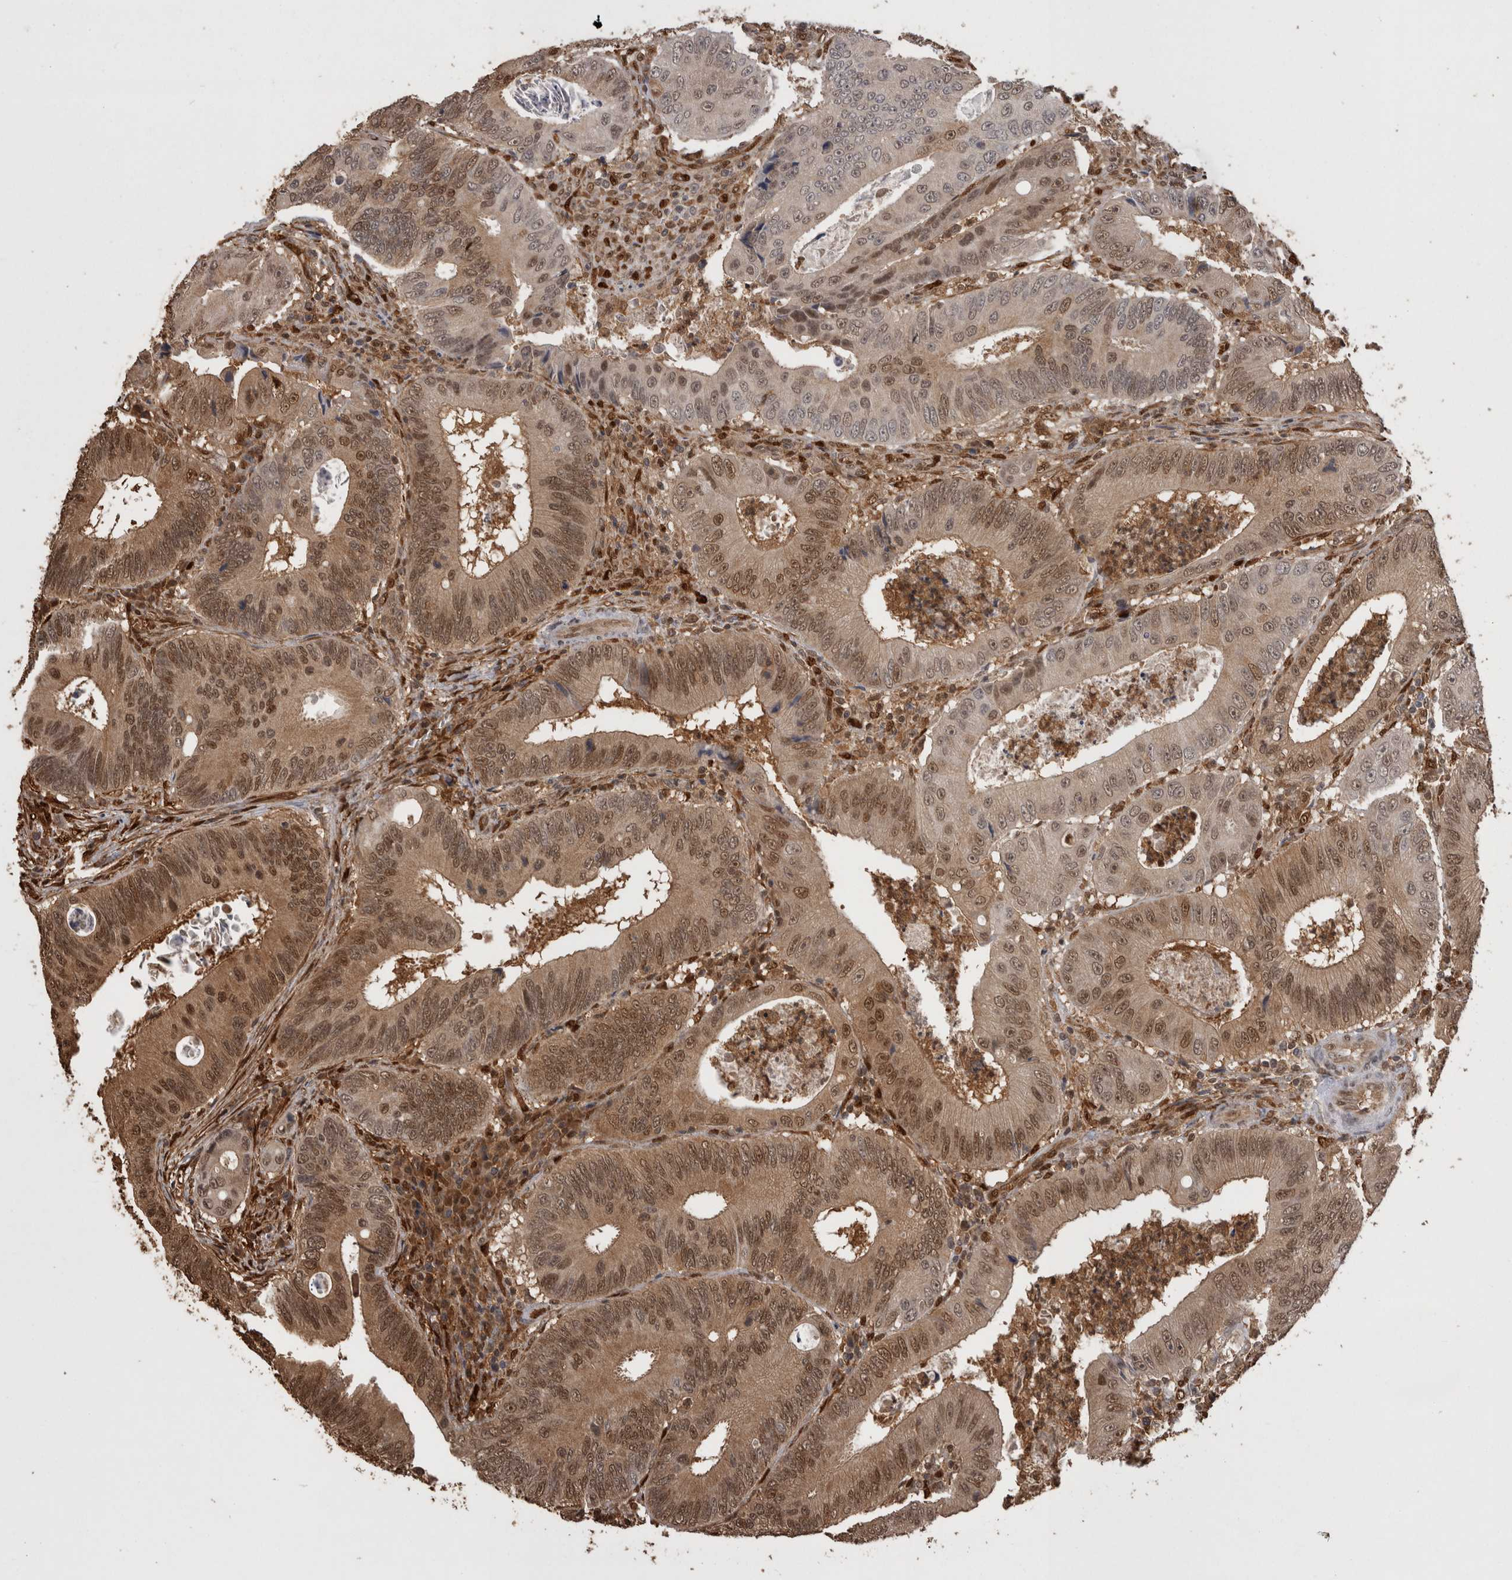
{"staining": {"intensity": "weak", "quantity": ">75%", "location": "cytoplasmic/membranous,nuclear"}, "tissue": "colorectal cancer", "cell_type": "Tumor cells", "image_type": "cancer", "snomed": [{"axis": "morphology", "description": "Inflammation, NOS"}, {"axis": "morphology", "description": "Adenocarcinoma, NOS"}, {"axis": "topography", "description": "Colon"}], "caption": "Immunohistochemistry (IHC) of human colorectal adenocarcinoma displays low levels of weak cytoplasmic/membranous and nuclear positivity in approximately >75% of tumor cells.", "gene": "LXN", "patient": {"sex": "male", "age": 72}}